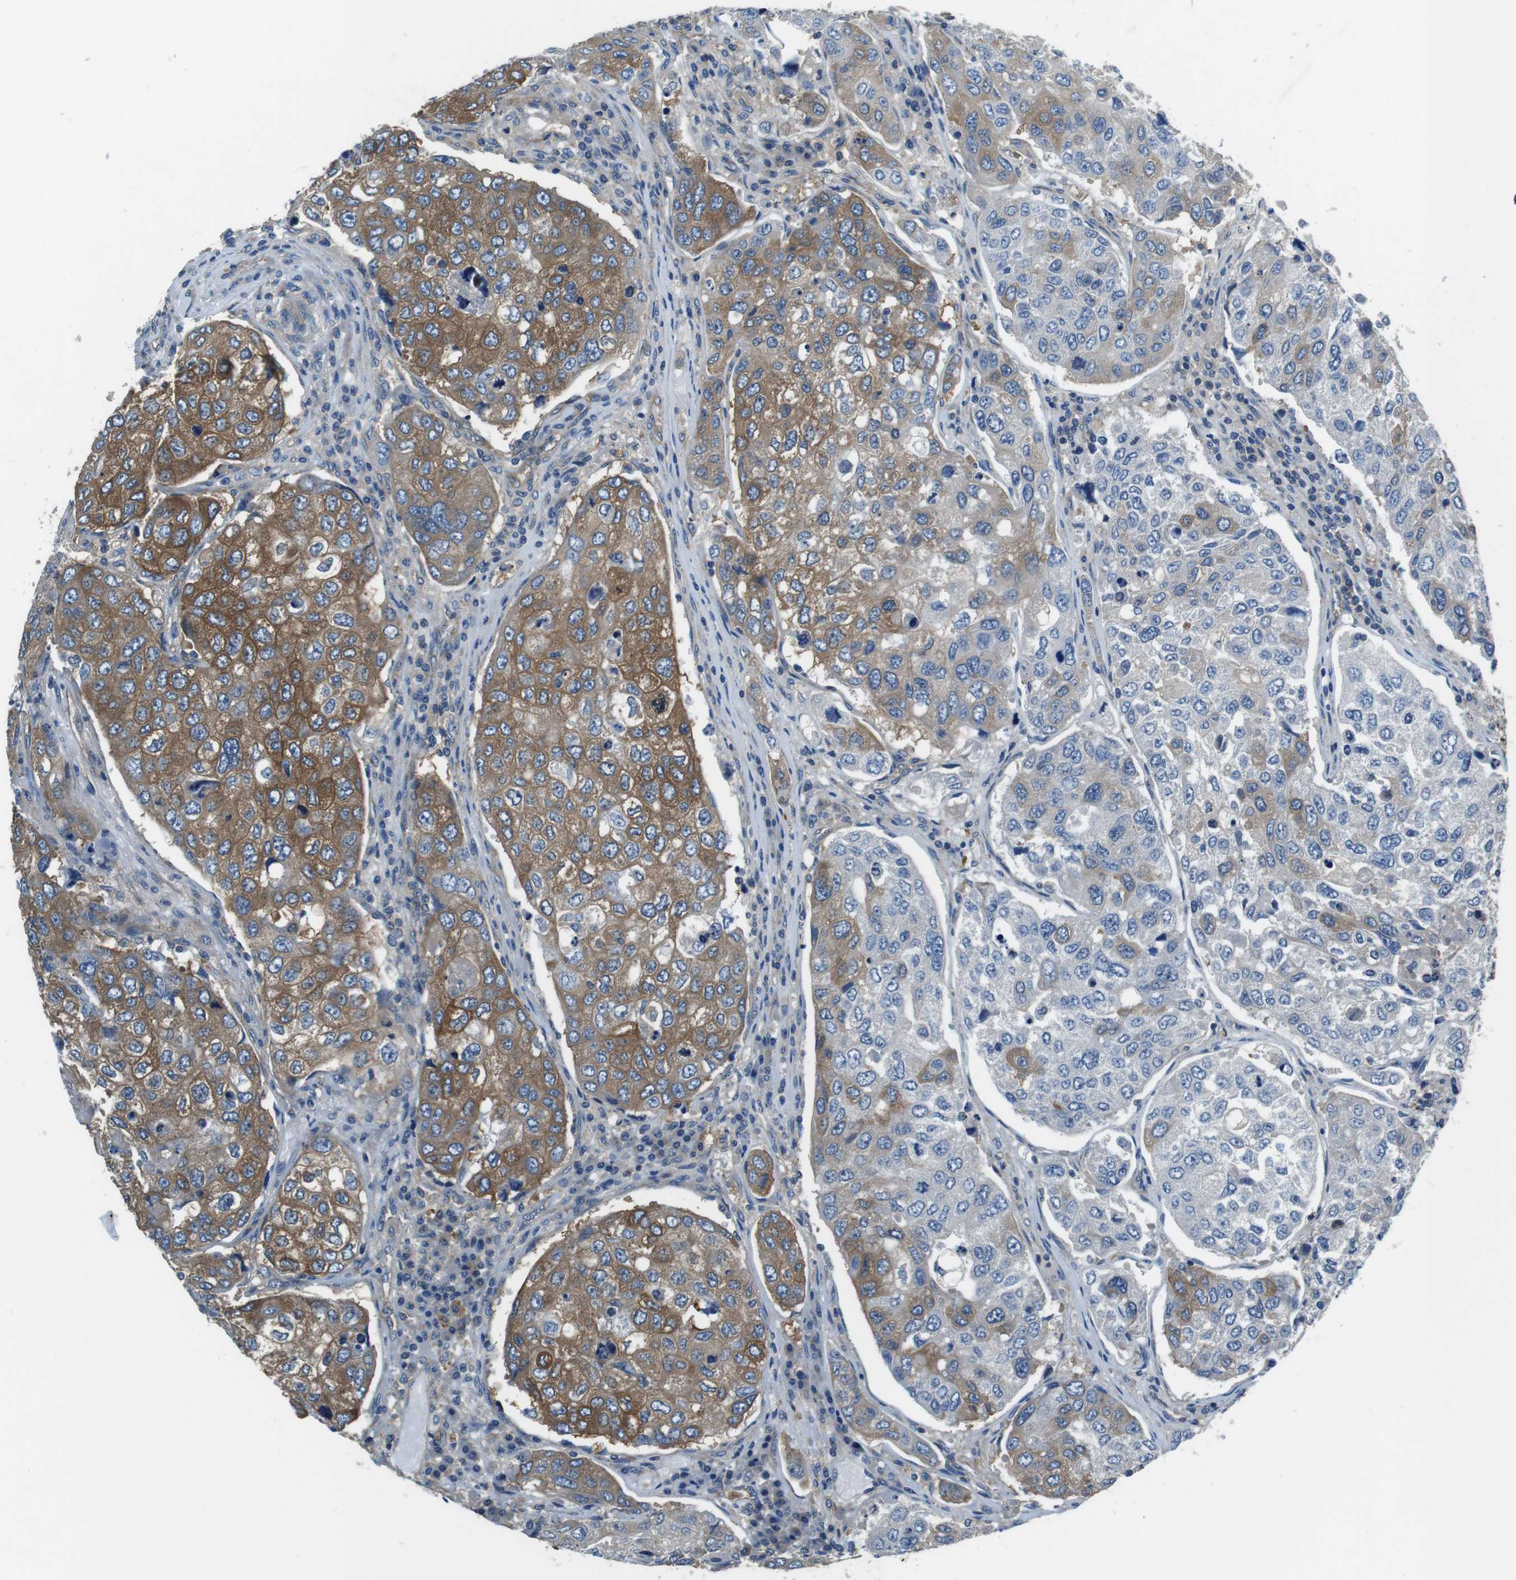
{"staining": {"intensity": "strong", "quantity": "25%-75%", "location": "cytoplasmic/membranous"}, "tissue": "urothelial cancer", "cell_type": "Tumor cells", "image_type": "cancer", "snomed": [{"axis": "morphology", "description": "Urothelial carcinoma, High grade"}, {"axis": "topography", "description": "Lymph node"}, {"axis": "topography", "description": "Urinary bladder"}], "caption": "The immunohistochemical stain highlights strong cytoplasmic/membranous positivity in tumor cells of high-grade urothelial carcinoma tissue.", "gene": "DENND4C", "patient": {"sex": "male", "age": 51}}